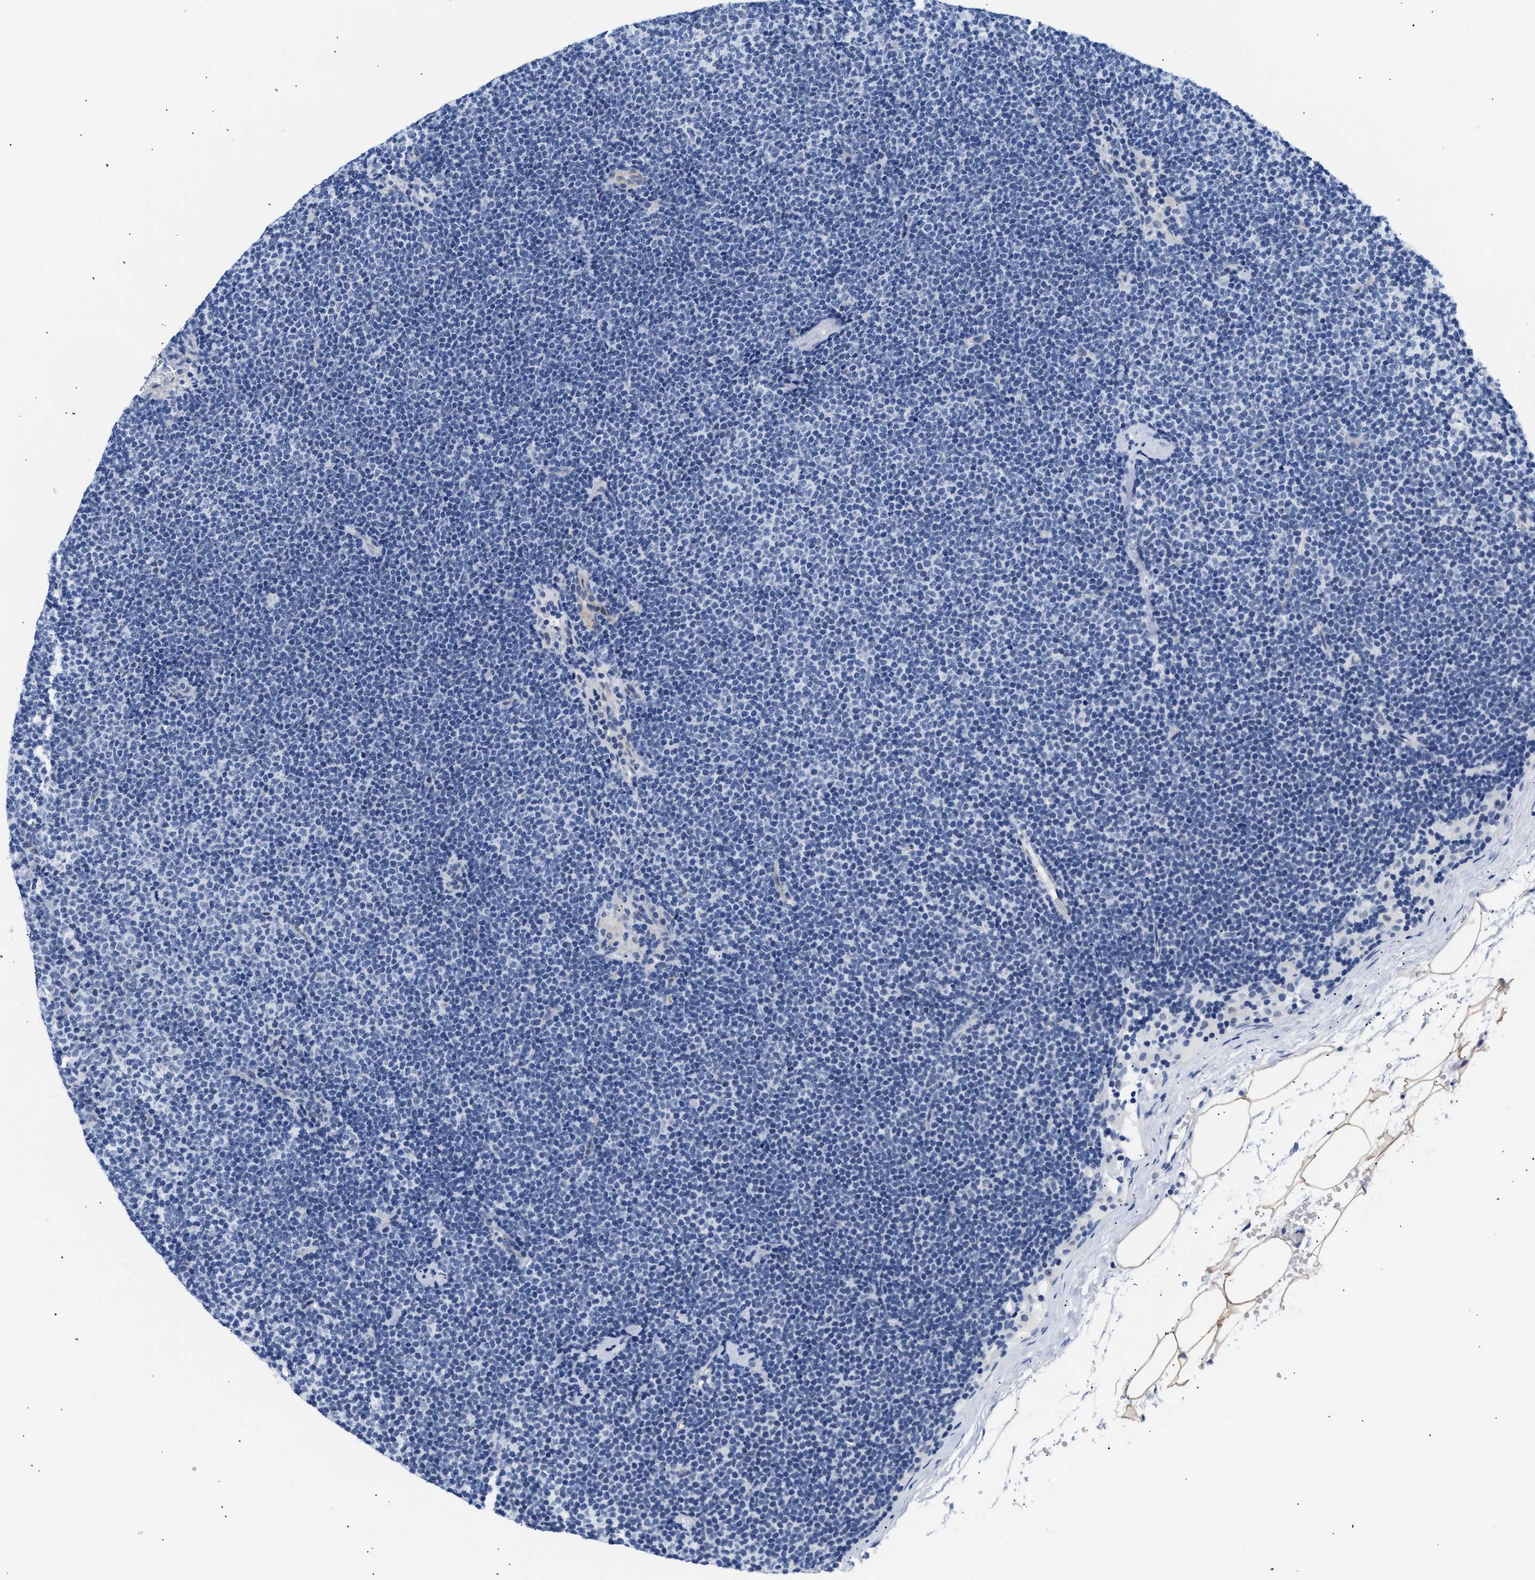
{"staining": {"intensity": "negative", "quantity": "none", "location": "none"}, "tissue": "lymphoma", "cell_type": "Tumor cells", "image_type": "cancer", "snomed": [{"axis": "morphology", "description": "Malignant lymphoma, non-Hodgkin's type, Low grade"}, {"axis": "topography", "description": "Lymph node"}], "caption": "The photomicrograph displays no staining of tumor cells in malignant lymphoma, non-Hodgkin's type (low-grade). (DAB immunohistochemistry, high magnification).", "gene": "TRIM29", "patient": {"sex": "female", "age": 53}}